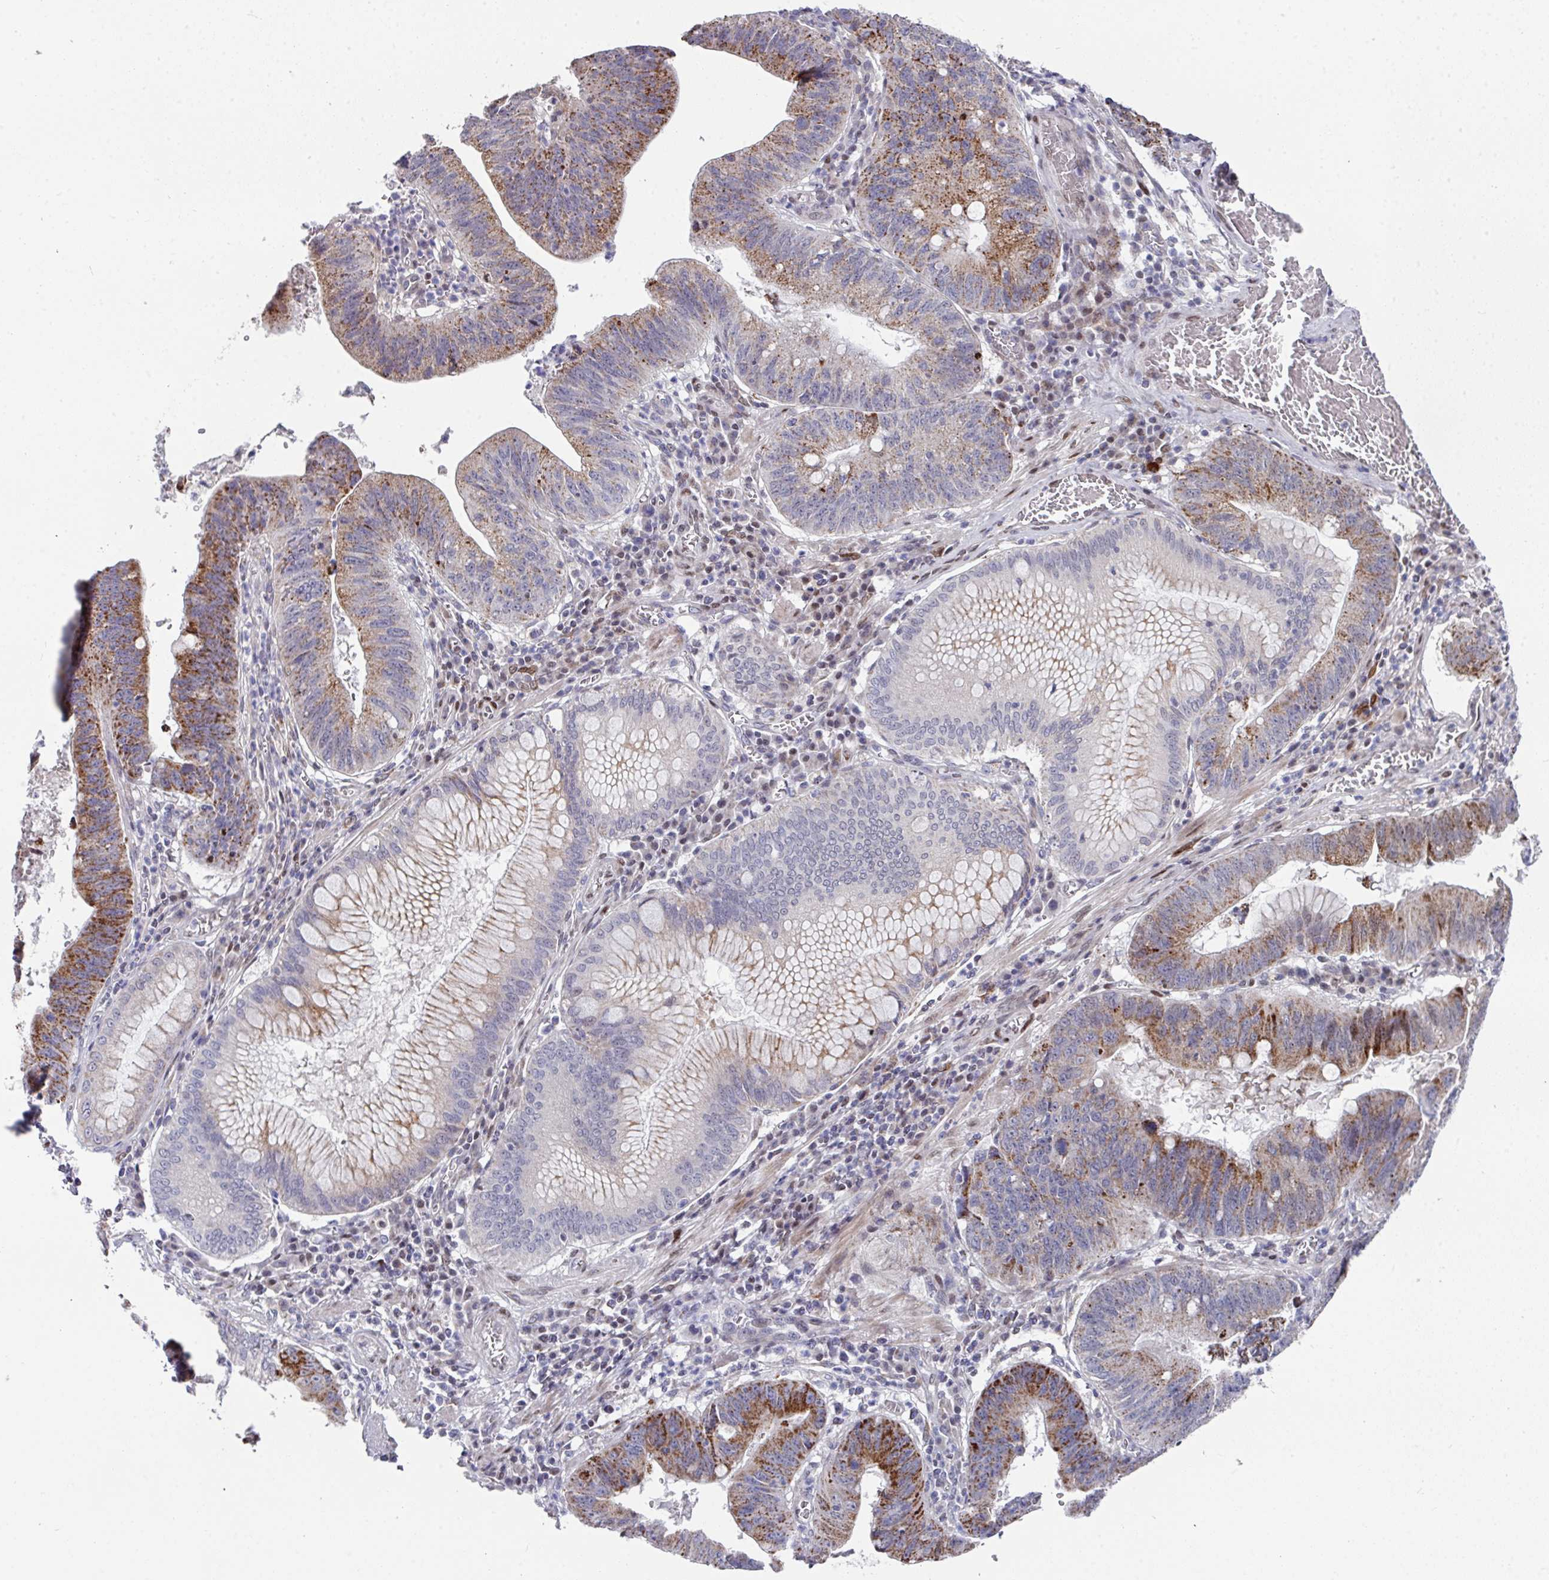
{"staining": {"intensity": "strong", "quantity": "25%-75%", "location": "cytoplasmic/membranous"}, "tissue": "stomach cancer", "cell_type": "Tumor cells", "image_type": "cancer", "snomed": [{"axis": "morphology", "description": "Adenocarcinoma, NOS"}, {"axis": "topography", "description": "Stomach"}], "caption": "A histopathology image showing strong cytoplasmic/membranous staining in about 25%-75% of tumor cells in stomach cancer (adenocarcinoma), as visualized by brown immunohistochemical staining.", "gene": "CBX7", "patient": {"sex": "male", "age": 59}}